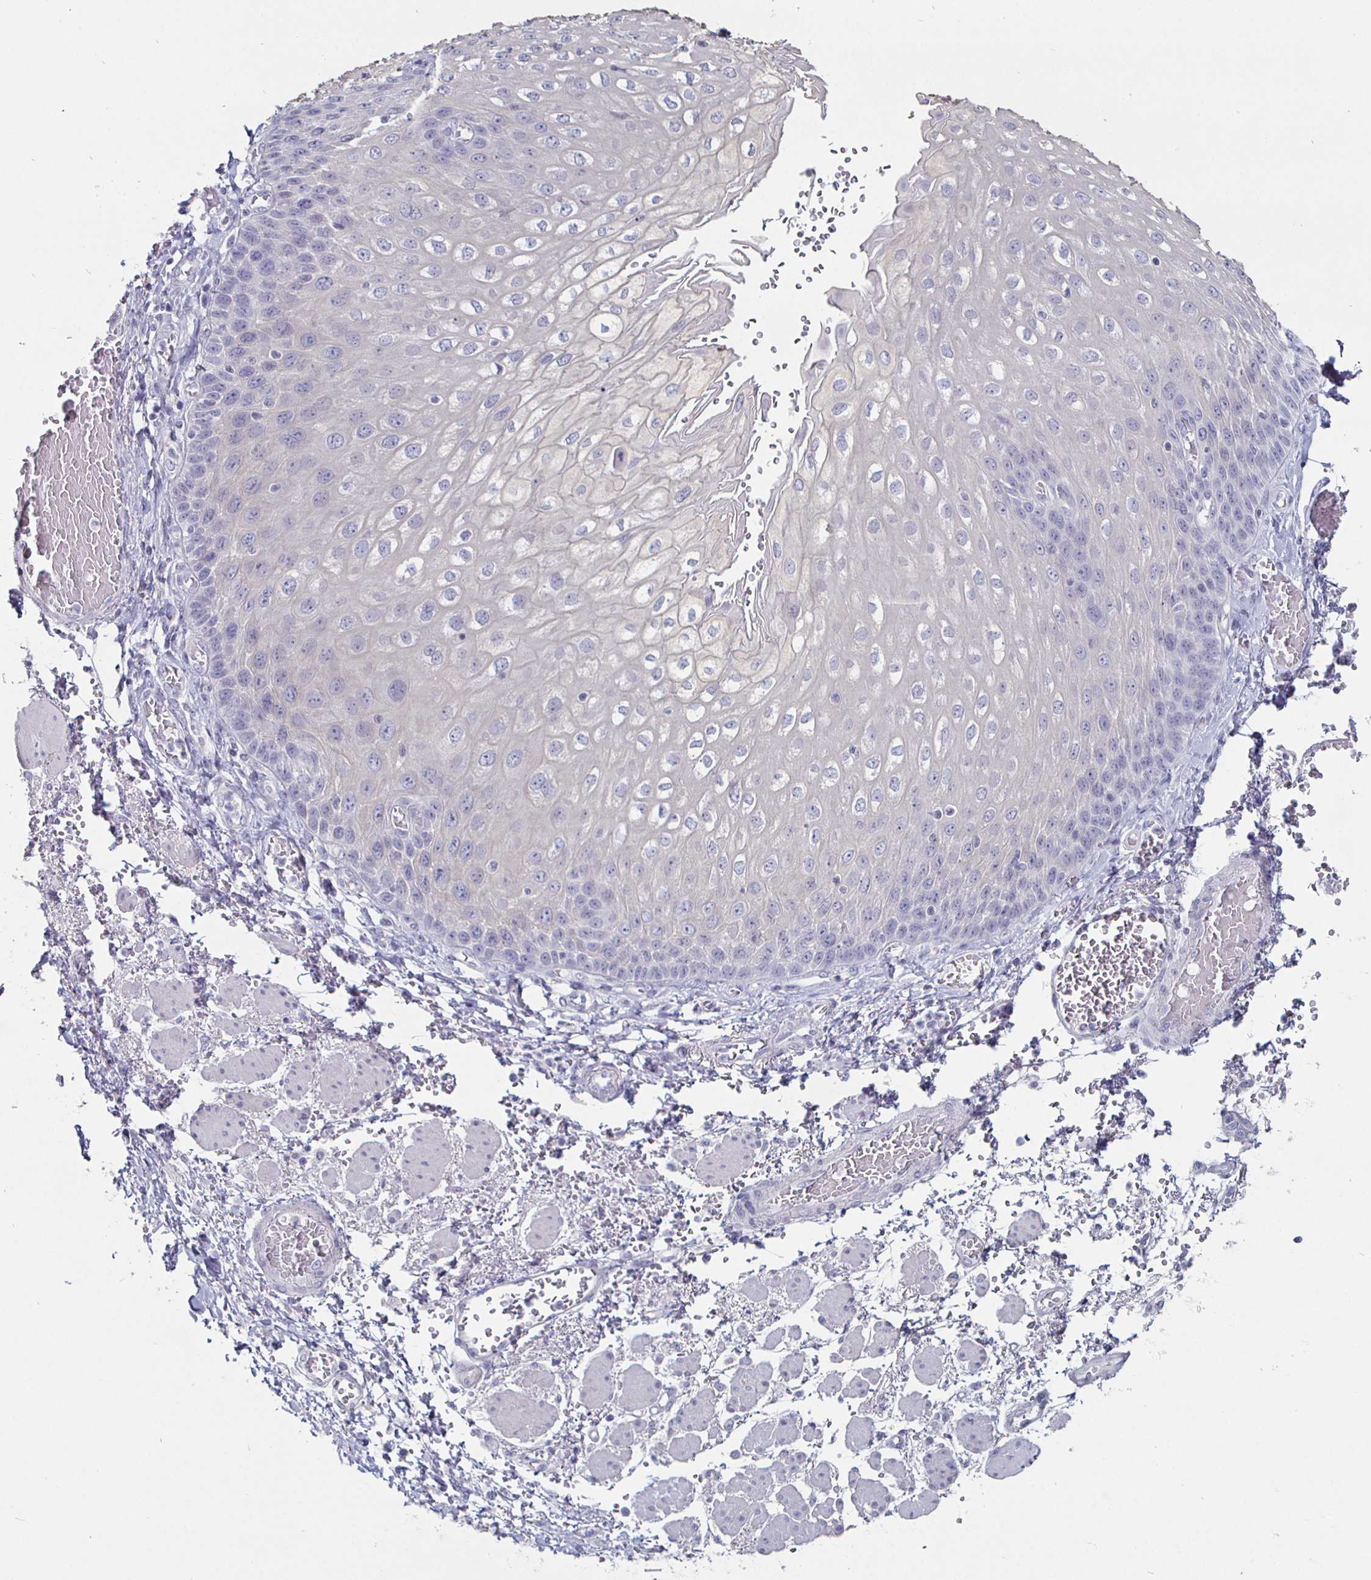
{"staining": {"intensity": "negative", "quantity": "none", "location": "none"}, "tissue": "esophagus", "cell_type": "Squamous epithelial cells", "image_type": "normal", "snomed": [{"axis": "morphology", "description": "Normal tissue, NOS"}, {"axis": "morphology", "description": "Adenocarcinoma, NOS"}, {"axis": "topography", "description": "Esophagus"}], "caption": "Immunohistochemical staining of unremarkable human esophagus shows no significant positivity in squamous epithelial cells.", "gene": "ENPP1", "patient": {"sex": "male", "age": 81}}